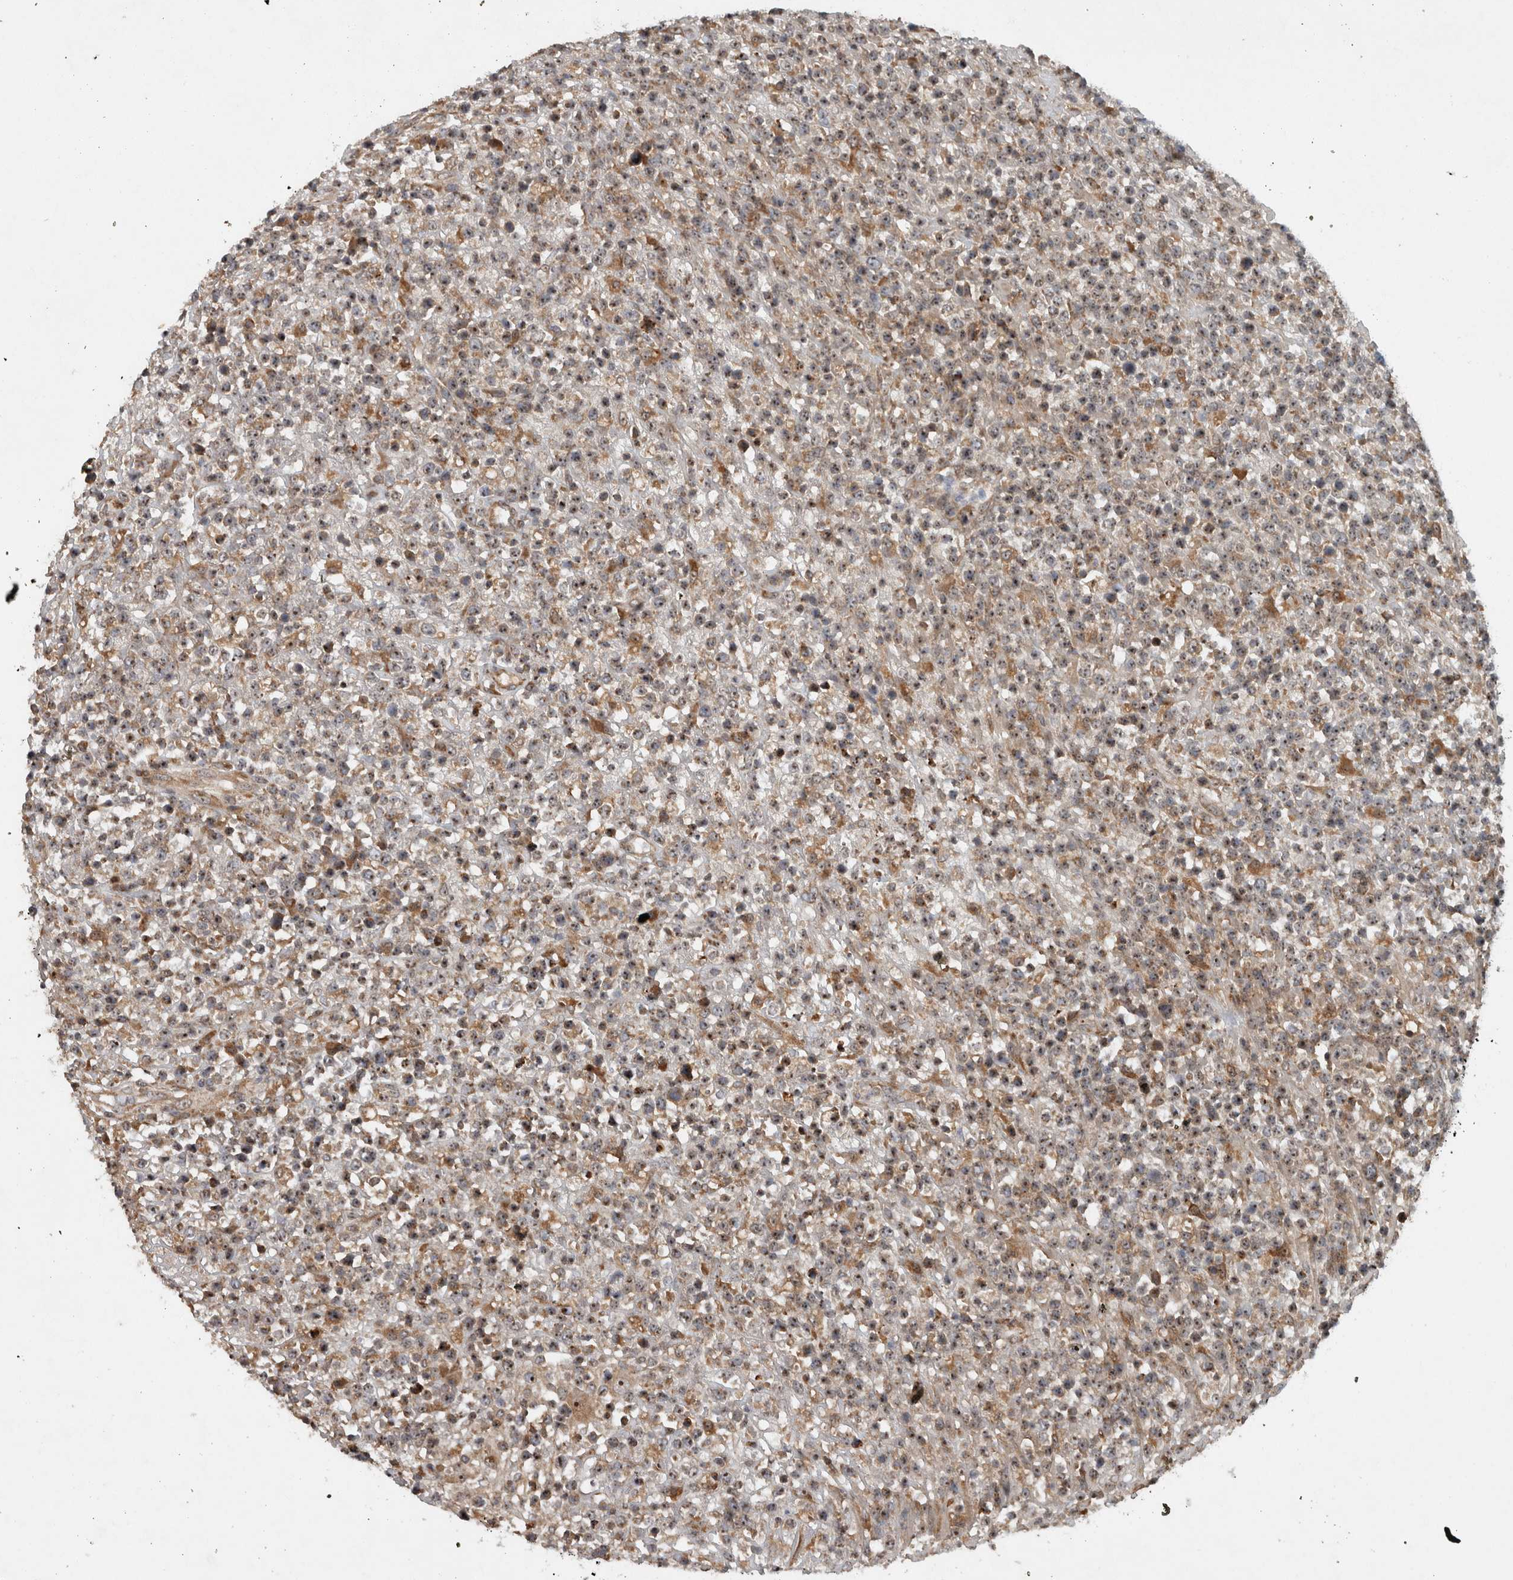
{"staining": {"intensity": "moderate", "quantity": ">75%", "location": "nuclear"}, "tissue": "lymphoma", "cell_type": "Tumor cells", "image_type": "cancer", "snomed": [{"axis": "morphology", "description": "Malignant lymphoma, non-Hodgkin's type, High grade"}, {"axis": "topography", "description": "Colon"}], "caption": "Immunohistochemistry (IHC) micrograph of lymphoma stained for a protein (brown), which exhibits medium levels of moderate nuclear expression in approximately >75% of tumor cells.", "gene": "GPR137B", "patient": {"sex": "female", "age": 53}}